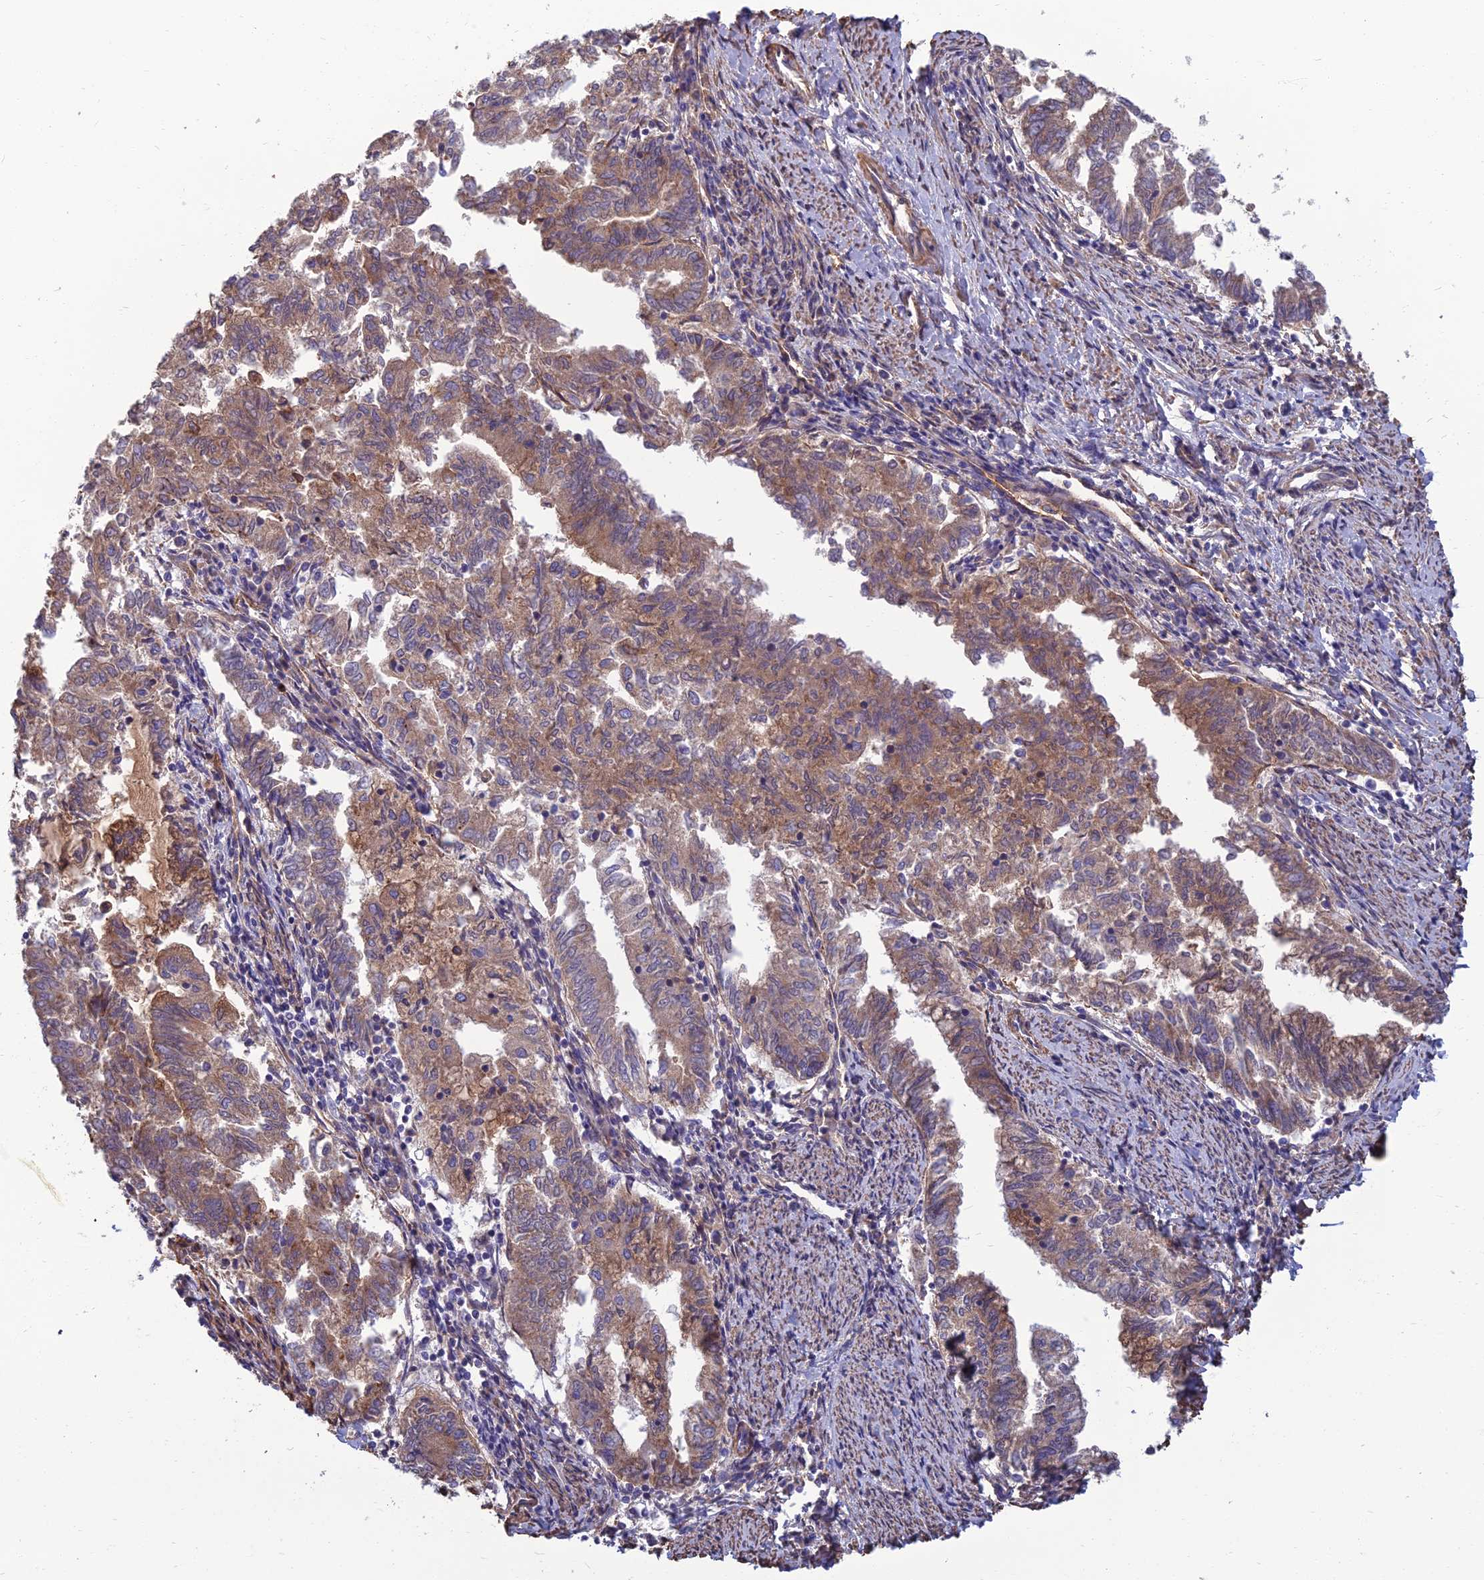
{"staining": {"intensity": "weak", "quantity": "25%-75%", "location": "cytoplasmic/membranous"}, "tissue": "endometrial cancer", "cell_type": "Tumor cells", "image_type": "cancer", "snomed": [{"axis": "morphology", "description": "Adenocarcinoma, NOS"}, {"axis": "topography", "description": "Endometrium"}], "caption": "Weak cytoplasmic/membranous positivity is seen in approximately 25%-75% of tumor cells in endometrial cancer (adenocarcinoma).", "gene": "WDR24", "patient": {"sex": "female", "age": 79}}